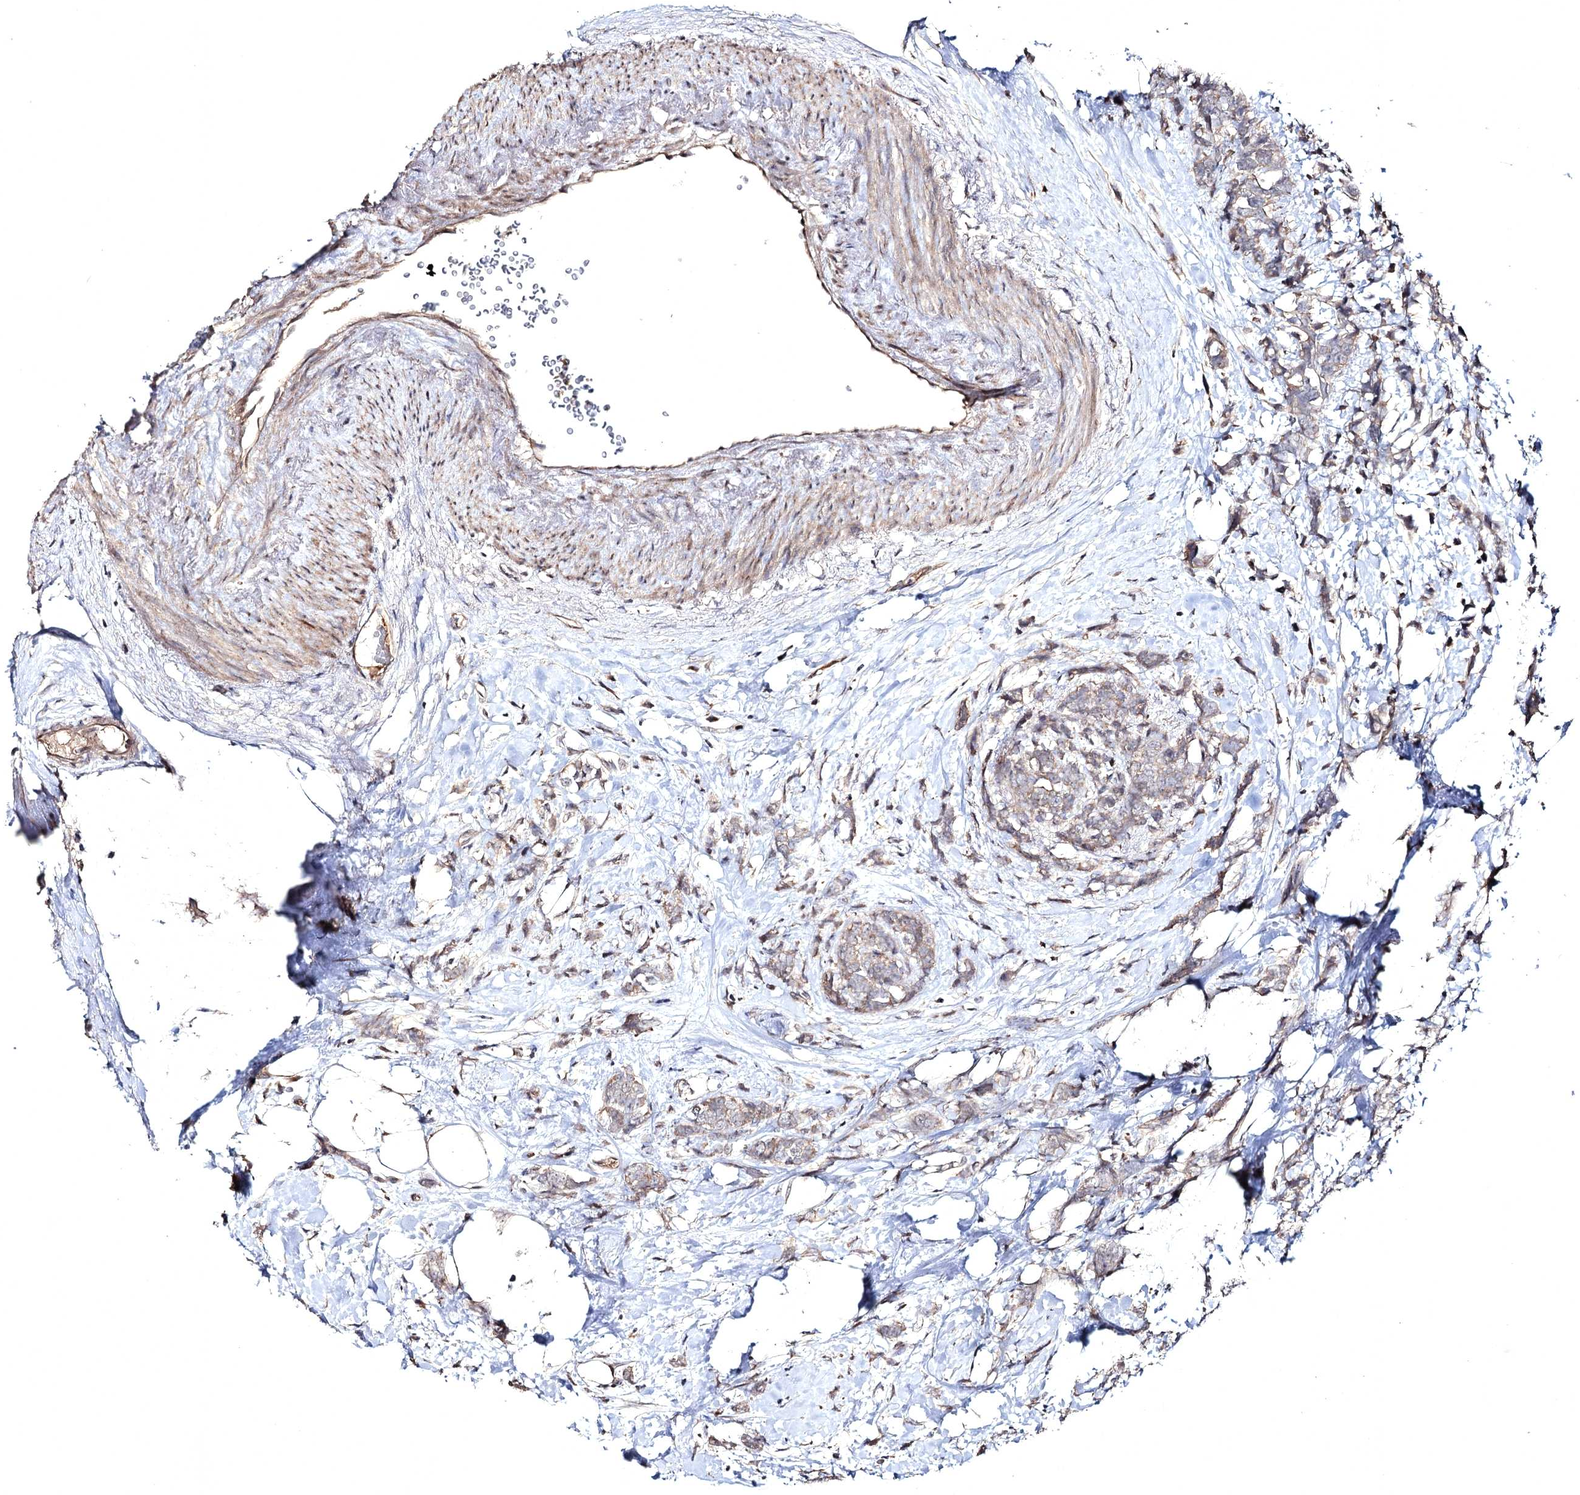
{"staining": {"intensity": "weak", "quantity": "25%-75%", "location": "cytoplasmic/membranous"}, "tissue": "breast cancer", "cell_type": "Tumor cells", "image_type": "cancer", "snomed": [{"axis": "morphology", "description": "Lobular carcinoma"}, {"axis": "topography", "description": "Breast"}], "caption": "Tumor cells show low levels of weak cytoplasmic/membranous positivity in approximately 25%-75% of cells in lobular carcinoma (breast).", "gene": "SEMA4G", "patient": {"sex": "female", "age": 58}}